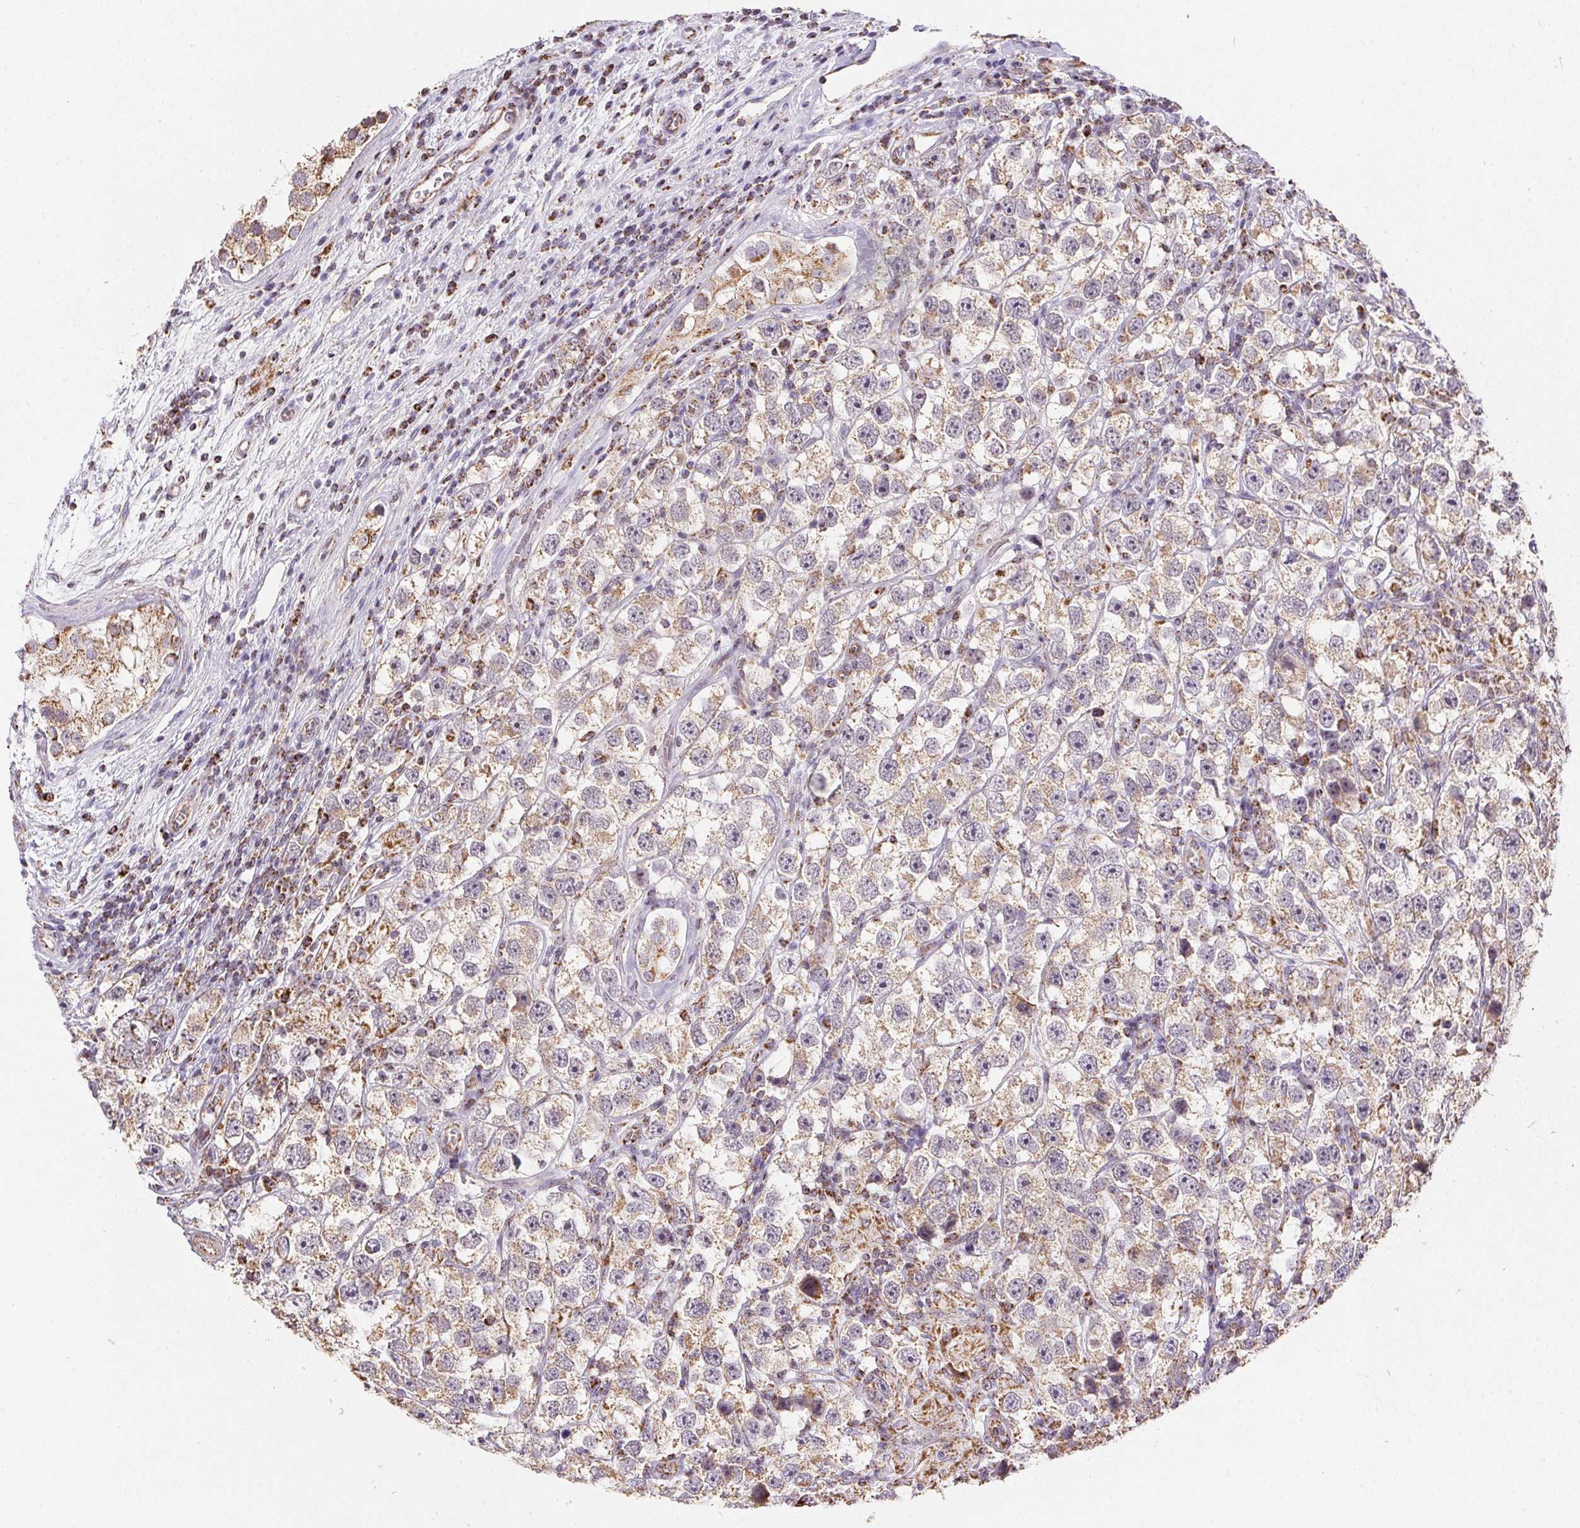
{"staining": {"intensity": "moderate", "quantity": ">75%", "location": "cytoplasmic/membranous"}, "tissue": "testis cancer", "cell_type": "Tumor cells", "image_type": "cancer", "snomed": [{"axis": "morphology", "description": "Seminoma, NOS"}, {"axis": "topography", "description": "Testis"}], "caption": "Immunohistochemical staining of human testis cancer (seminoma) shows moderate cytoplasmic/membranous protein positivity in approximately >75% of tumor cells.", "gene": "MAPK11", "patient": {"sex": "male", "age": 26}}